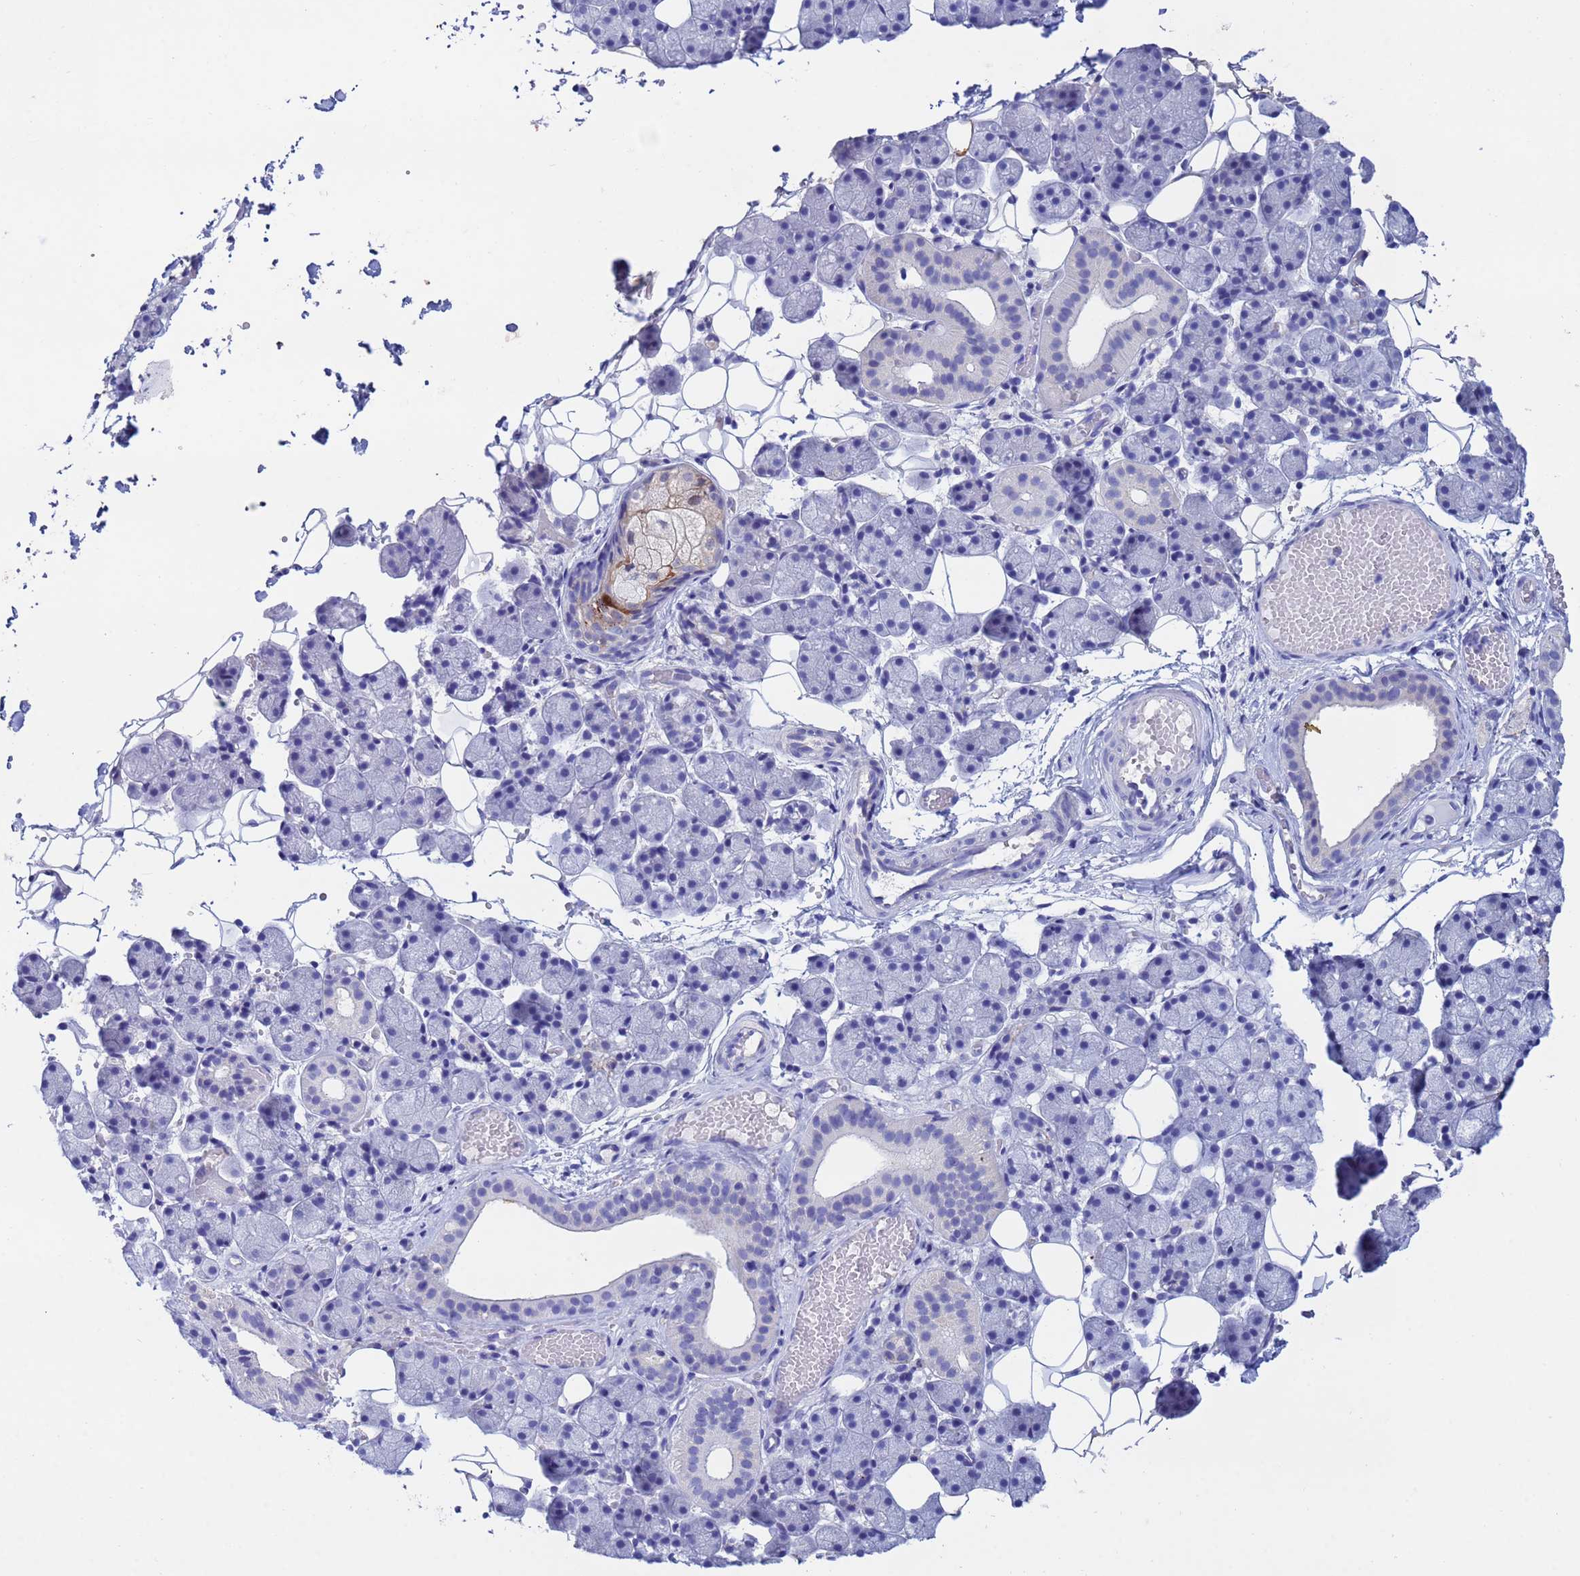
{"staining": {"intensity": "negative", "quantity": "none", "location": "none"}, "tissue": "salivary gland", "cell_type": "Glandular cells", "image_type": "normal", "snomed": [{"axis": "morphology", "description": "Normal tissue, NOS"}, {"axis": "topography", "description": "Salivary gland"}], "caption": "Salivary gland stained for a protein using IHC displays no expression glandular cells.", "gene": "CSTB", "patient": {"sex": "female", "age": 33}}